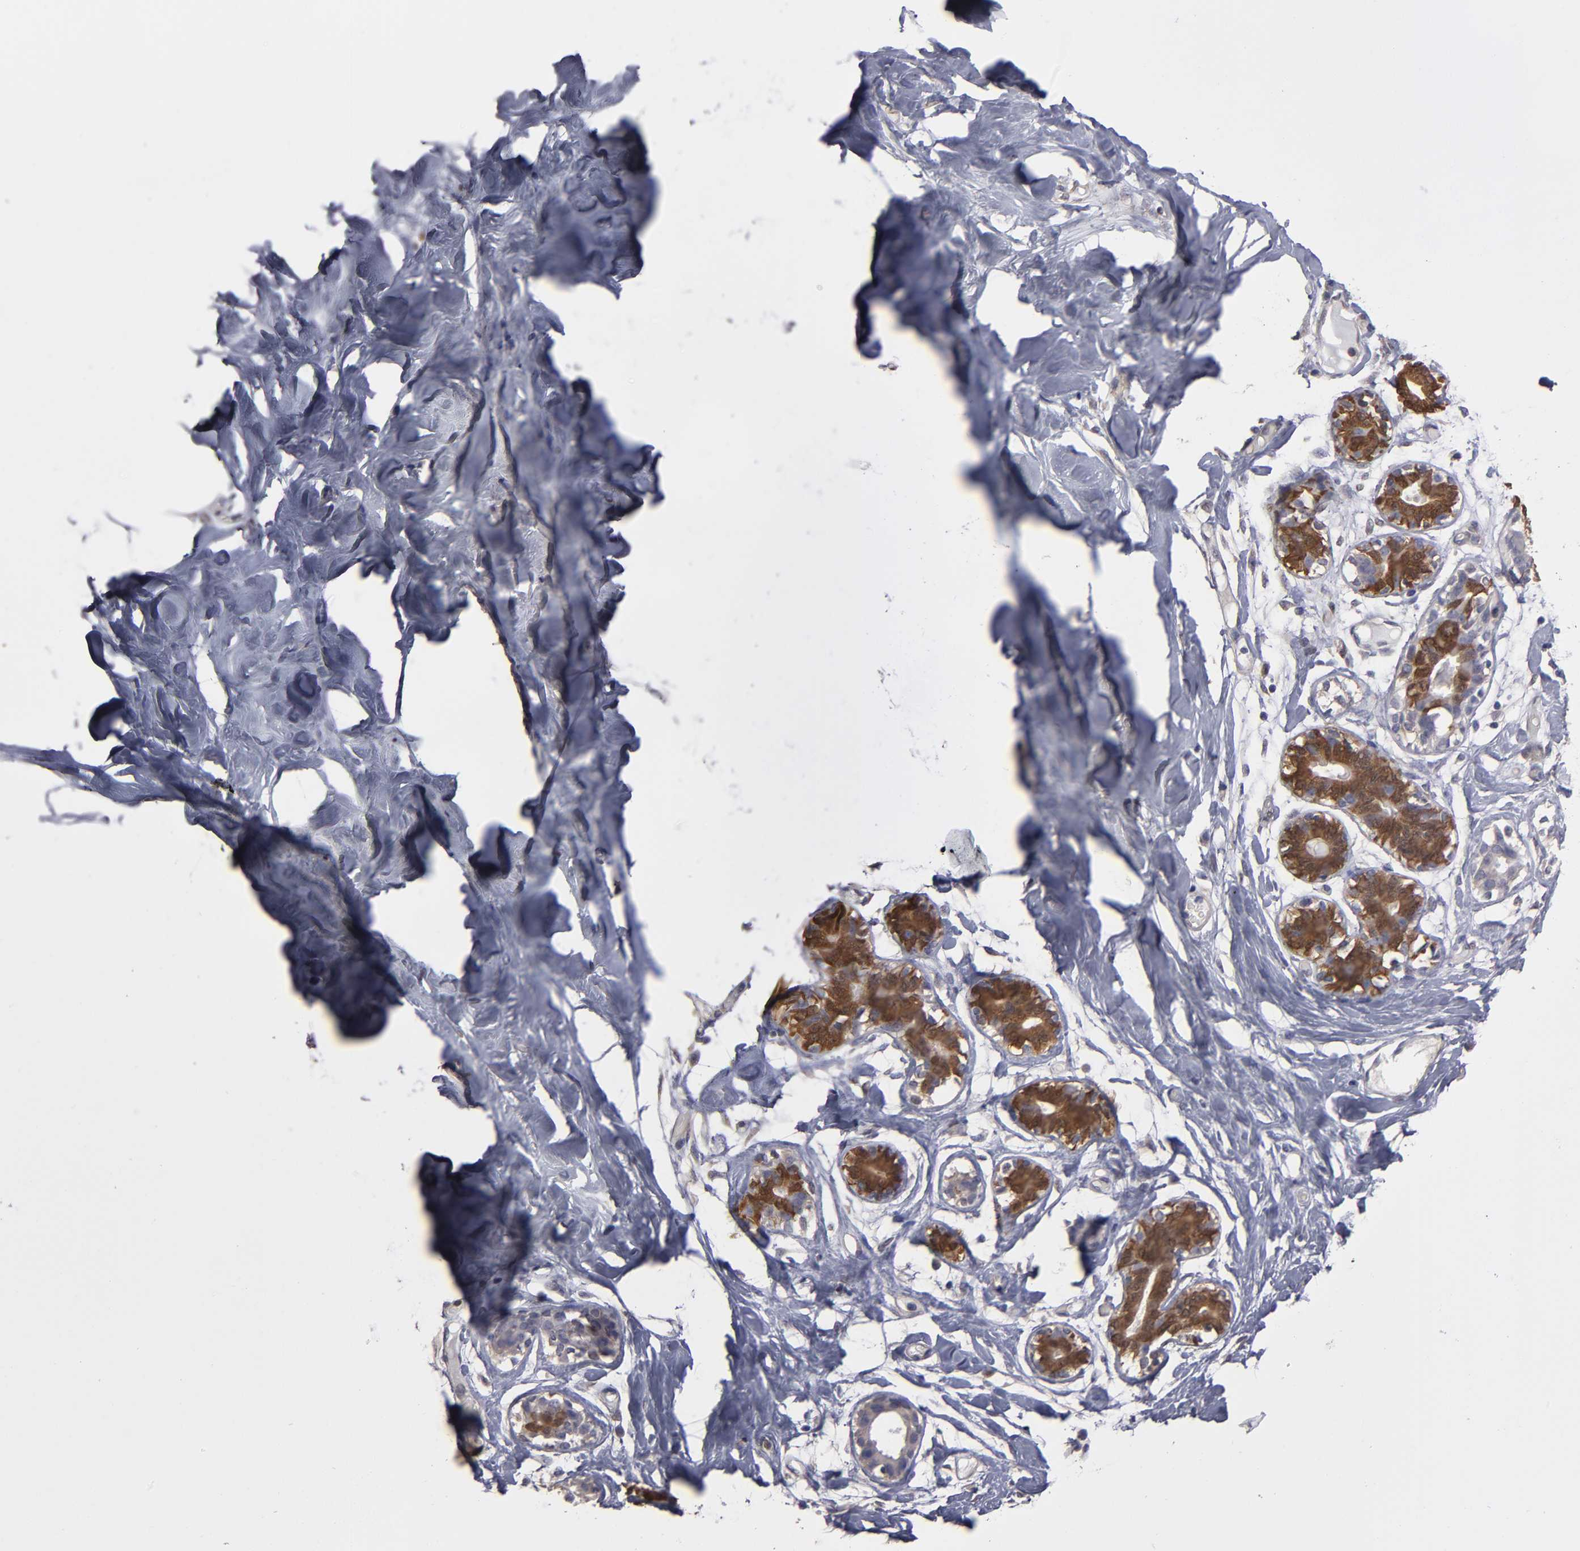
{"staining": {"intensity": "negative", "quantity": "none", "location": "none"}, "tissue": "breast", "cell_type": "Adipocytes", "image_type": "normal", "snomed": [{"axis": "morphology", "description": "Normal tissue, NOS"}, {"axis": "topography", "description": "Breast"}, {"axis": "topography", "description": "Soft tissue"}], "caption": "An IHC histopathology image of unremarkable breast is shown. There is no staining in adipocytes of breast.", "gene": "NDRG2", "patient": {"sex": "female", "age": 25}}